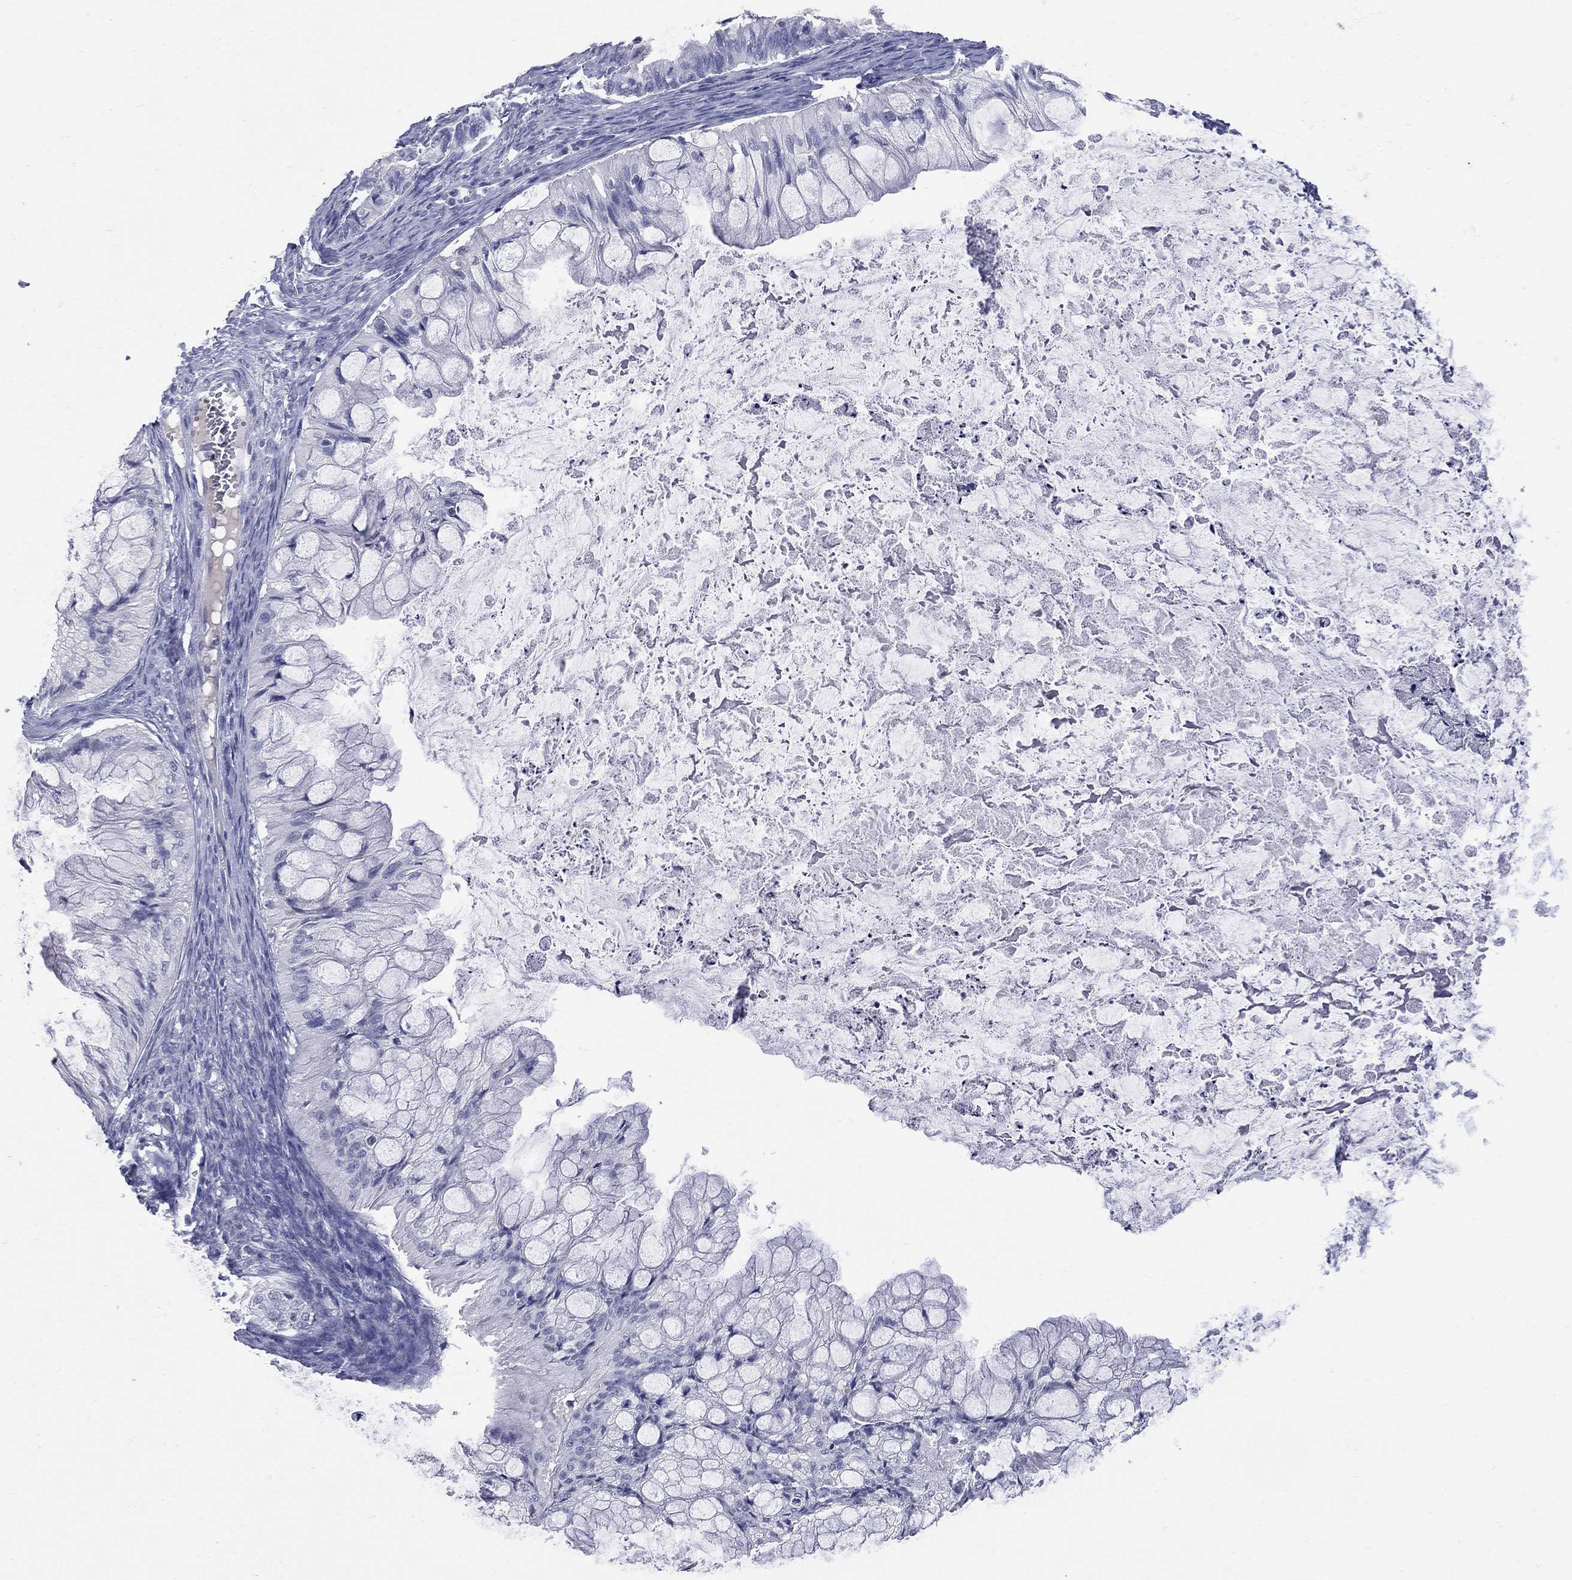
{"staining": {"intensity": "negative", "quantity": "none", "location": "none"}, "tissue": "ovarian cancer", "cell_type": "Tumor cells", "image_type": "cancer", "snomed": [{"axis": "morphology", "description": "Cystadenocarcinoma, mucinous, NOS"}, {"axis": "topography", "description": "Ovary"}], "caption": "DAB immunohistochemical staining of human ovarian cancer (mucinous cystadenocarcinoma) shows no significant staining in tumor cells.", "gene": "FAM221B", "patient": {"sex": "female", "age": 57}}